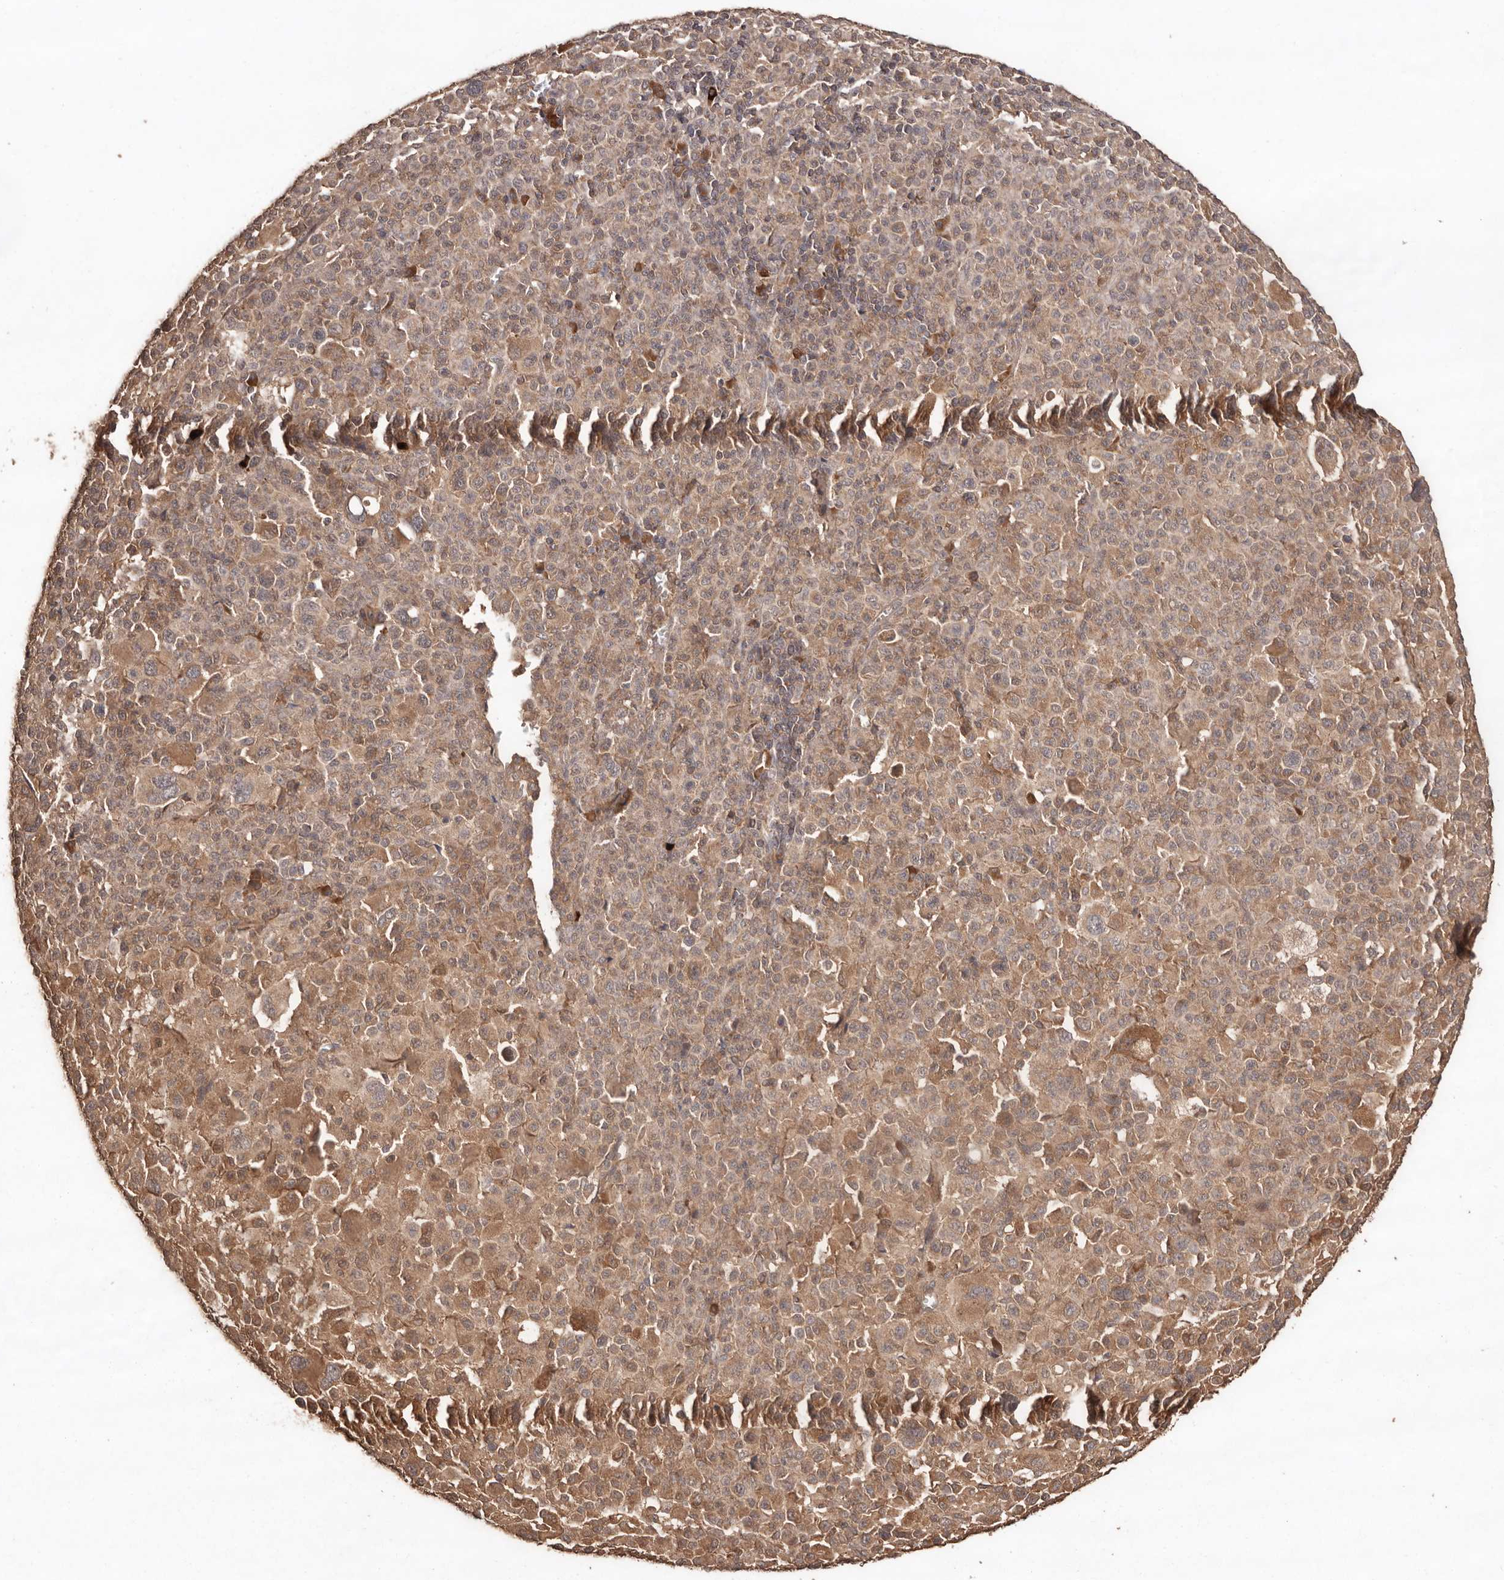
{"staining": {"intensity": "moderate", "quantity": ">75%", "location": "cytoplasmic/membranous"}, "tissue": "melanoma", "cell_type": "Tumor cells", "image_type": "cancer", "snomed": [{"axis": "morphology", "description": "Malignant melanoma, Metastatic site"}, {"axis": "topography", "description": "Skin"}], "caption": "A high-resolution image shows immunohistochemistry (IHC) staining of melanoma, which shows moderate cytoplasmic/membranous expression in about >75% of tumor cells.", "gene": "RWDD1", "patient": {"sex": "female", "age": 74}}